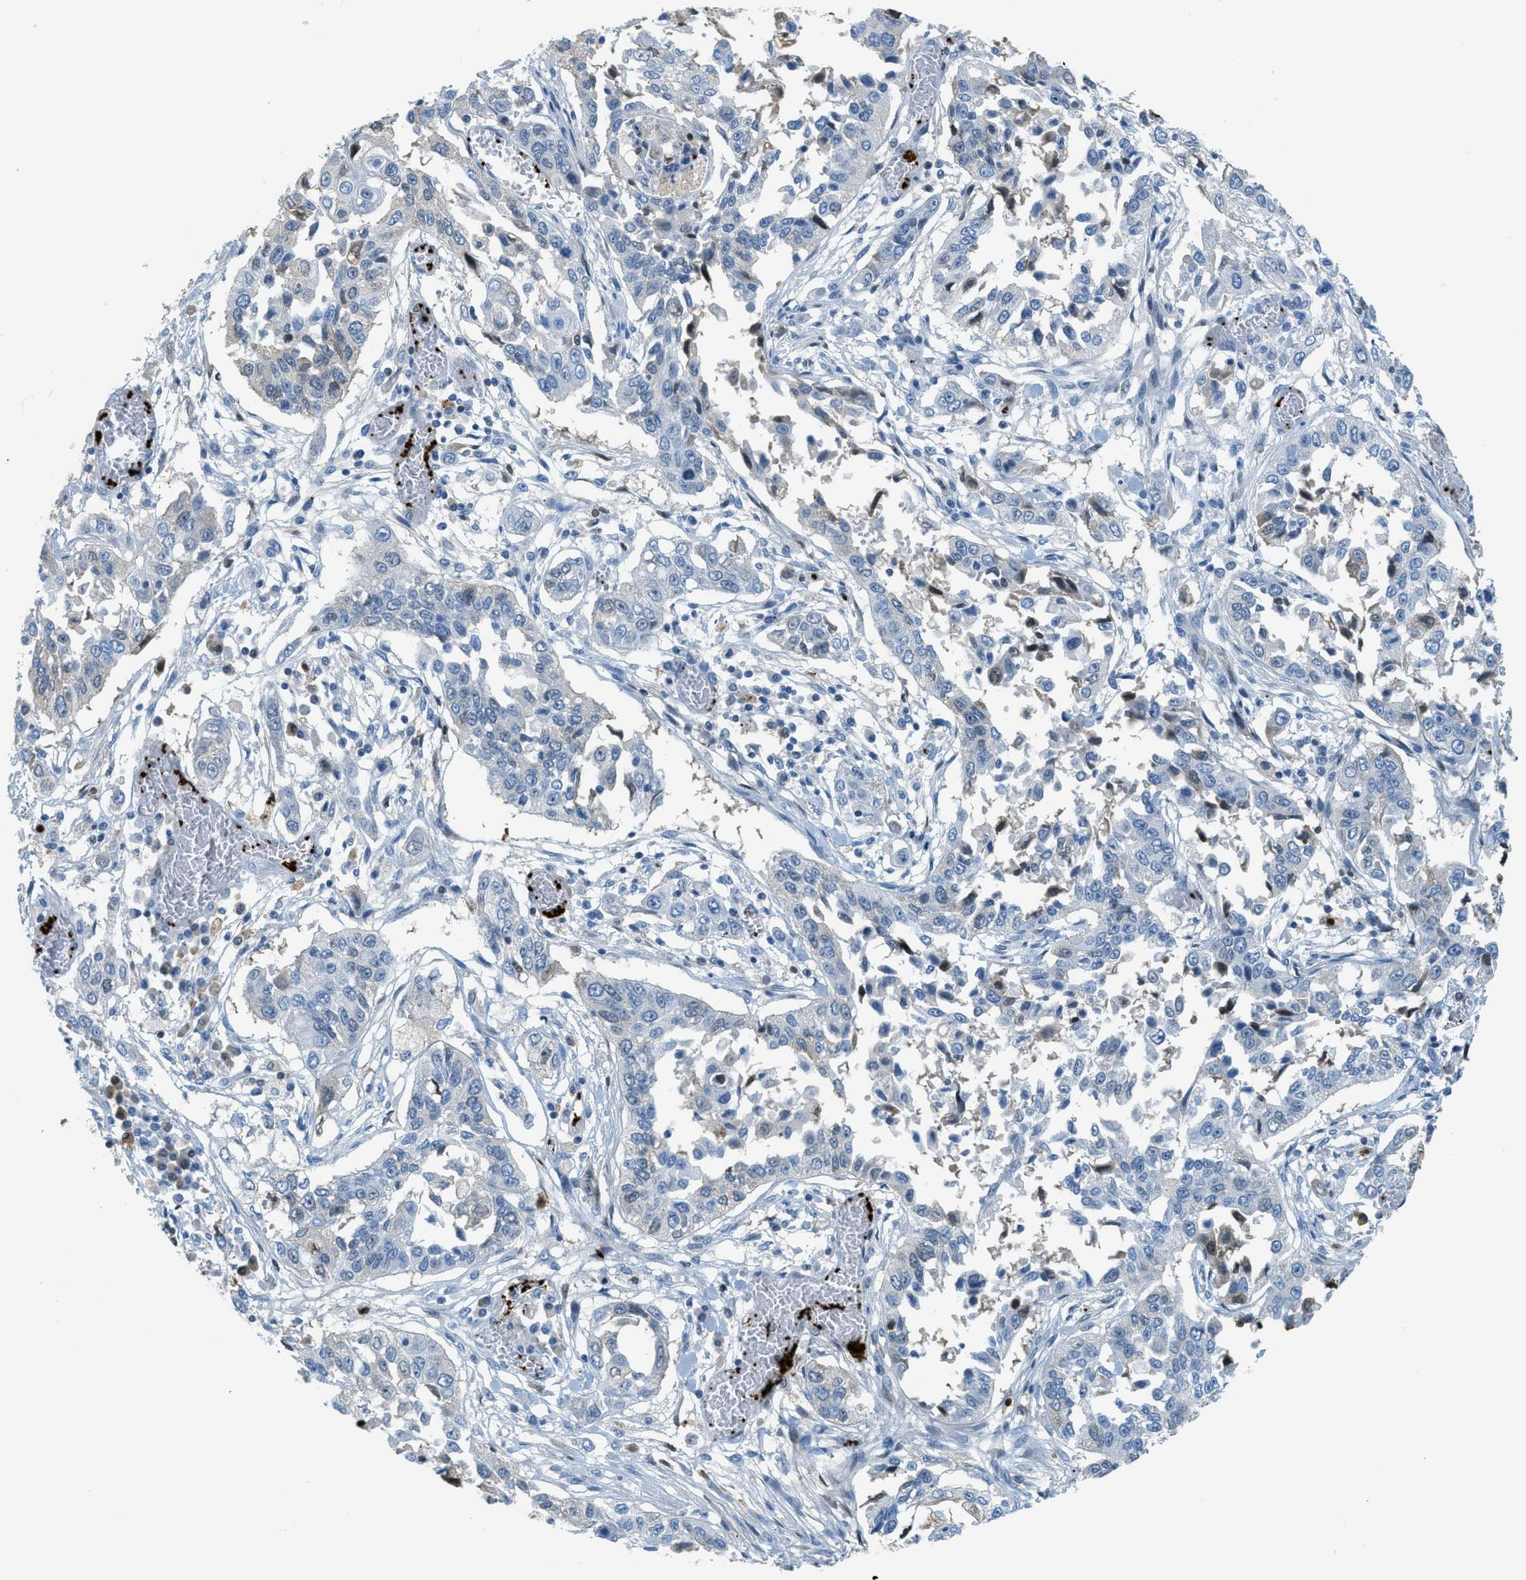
{"staining": {"intensity": "negative", "quantity": "none", "location": "none"}, "tissue": "lung cancer", "cell_type": "Tumor cells", "image_type": "cancer", "snomed": [{"axis": "morphology", "description": "Squamous cell carcinoma, NOS"}, {"axis": "topography", "description": "Lung"}], "caption": "DAB (3,3'-diaminobenzidine) immunohistochemical staining of human lung squamous cell carcinoma displays no significant expression in tumor cells.", "gene": "PPBP", "patient": {"sex": "male", "age": 71}}